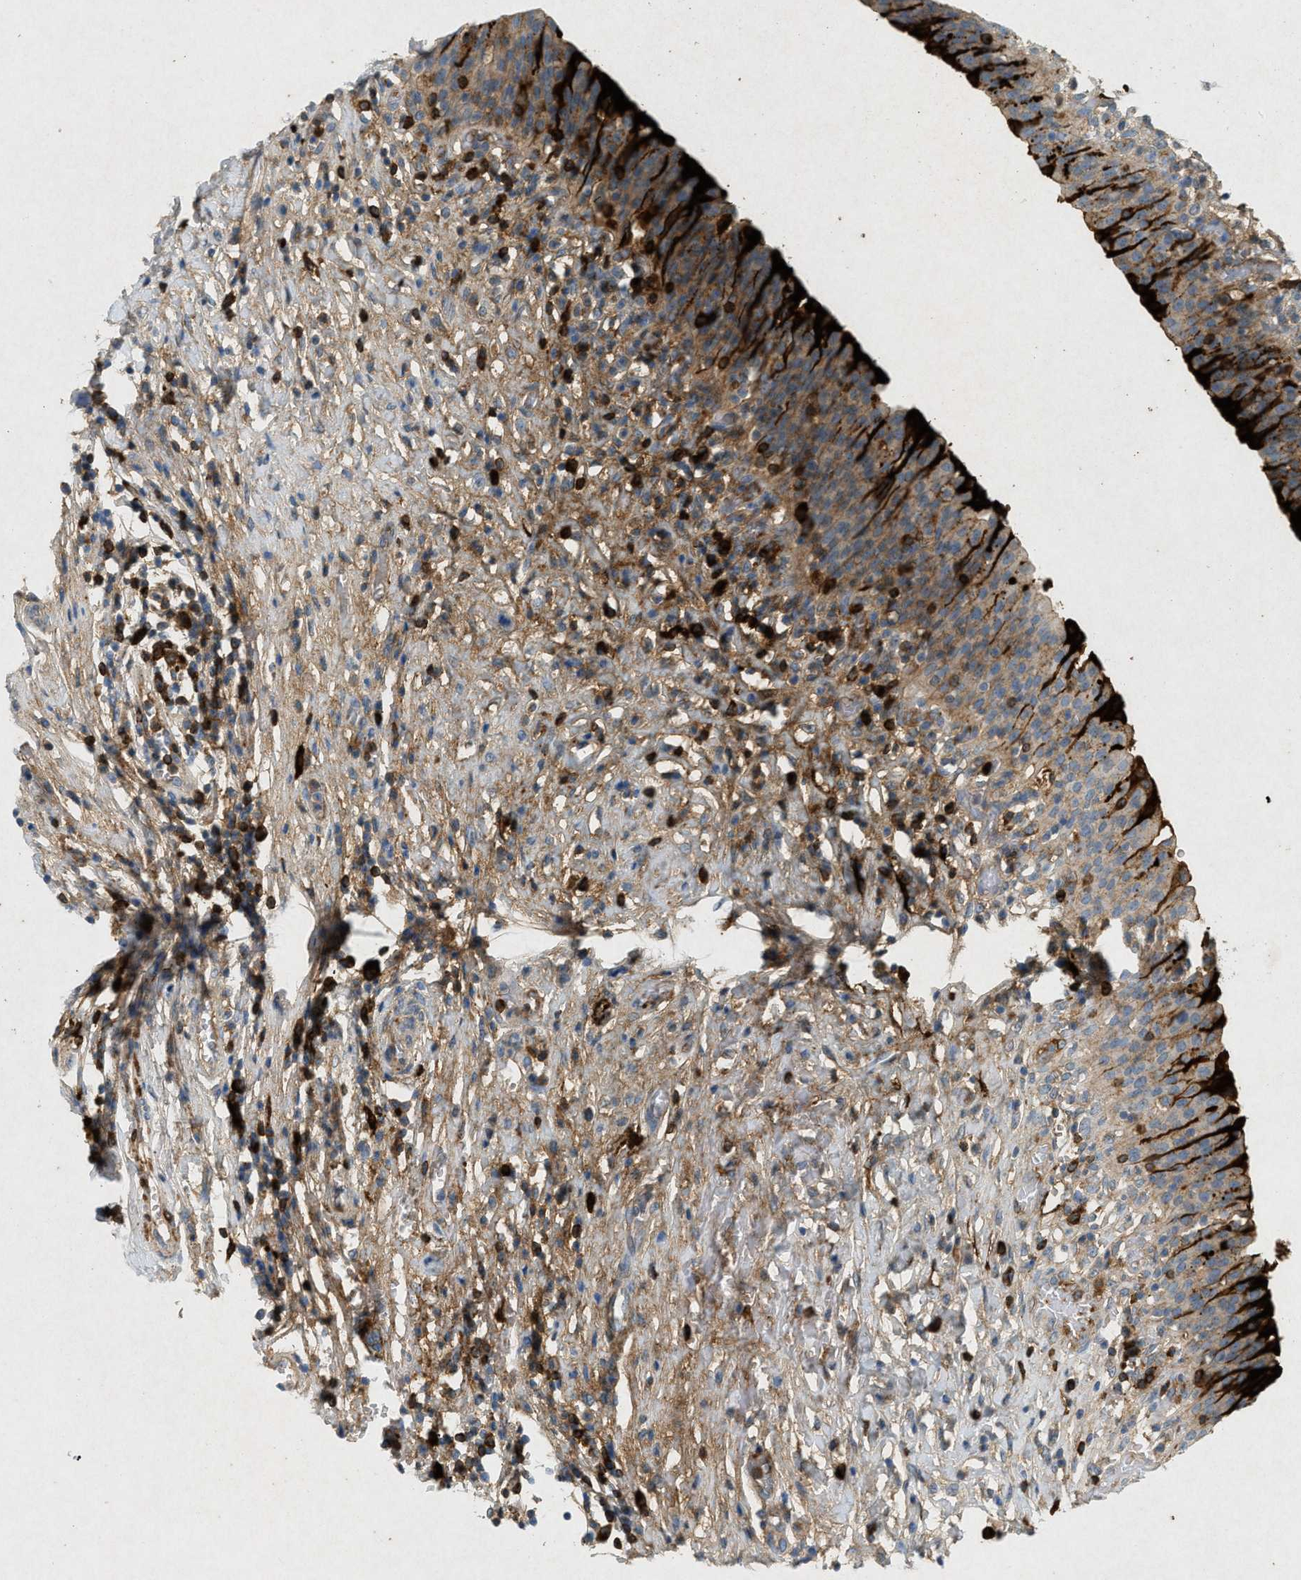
{"staining": {"intensity": "moderate", "quantity": ">75%", "location": "cytoplasmic/membranous"}, "tissue": "urinary bladder", "cell_type": "Urothelial cells", "image_type": "normal", "snomed": [{"axis": "morphology", "description": "Normal tissue, NOS"}, {"axis": "topography", "description": "Urinary bladder"}], "caption": "A medium amount of moderate cytoplasmic/membranous expression is appreciated in about >75% of urothelial cells in unremarkable urinary bladder.", "gene": "F2", "patient": {"sex": "male", "age": 51}}